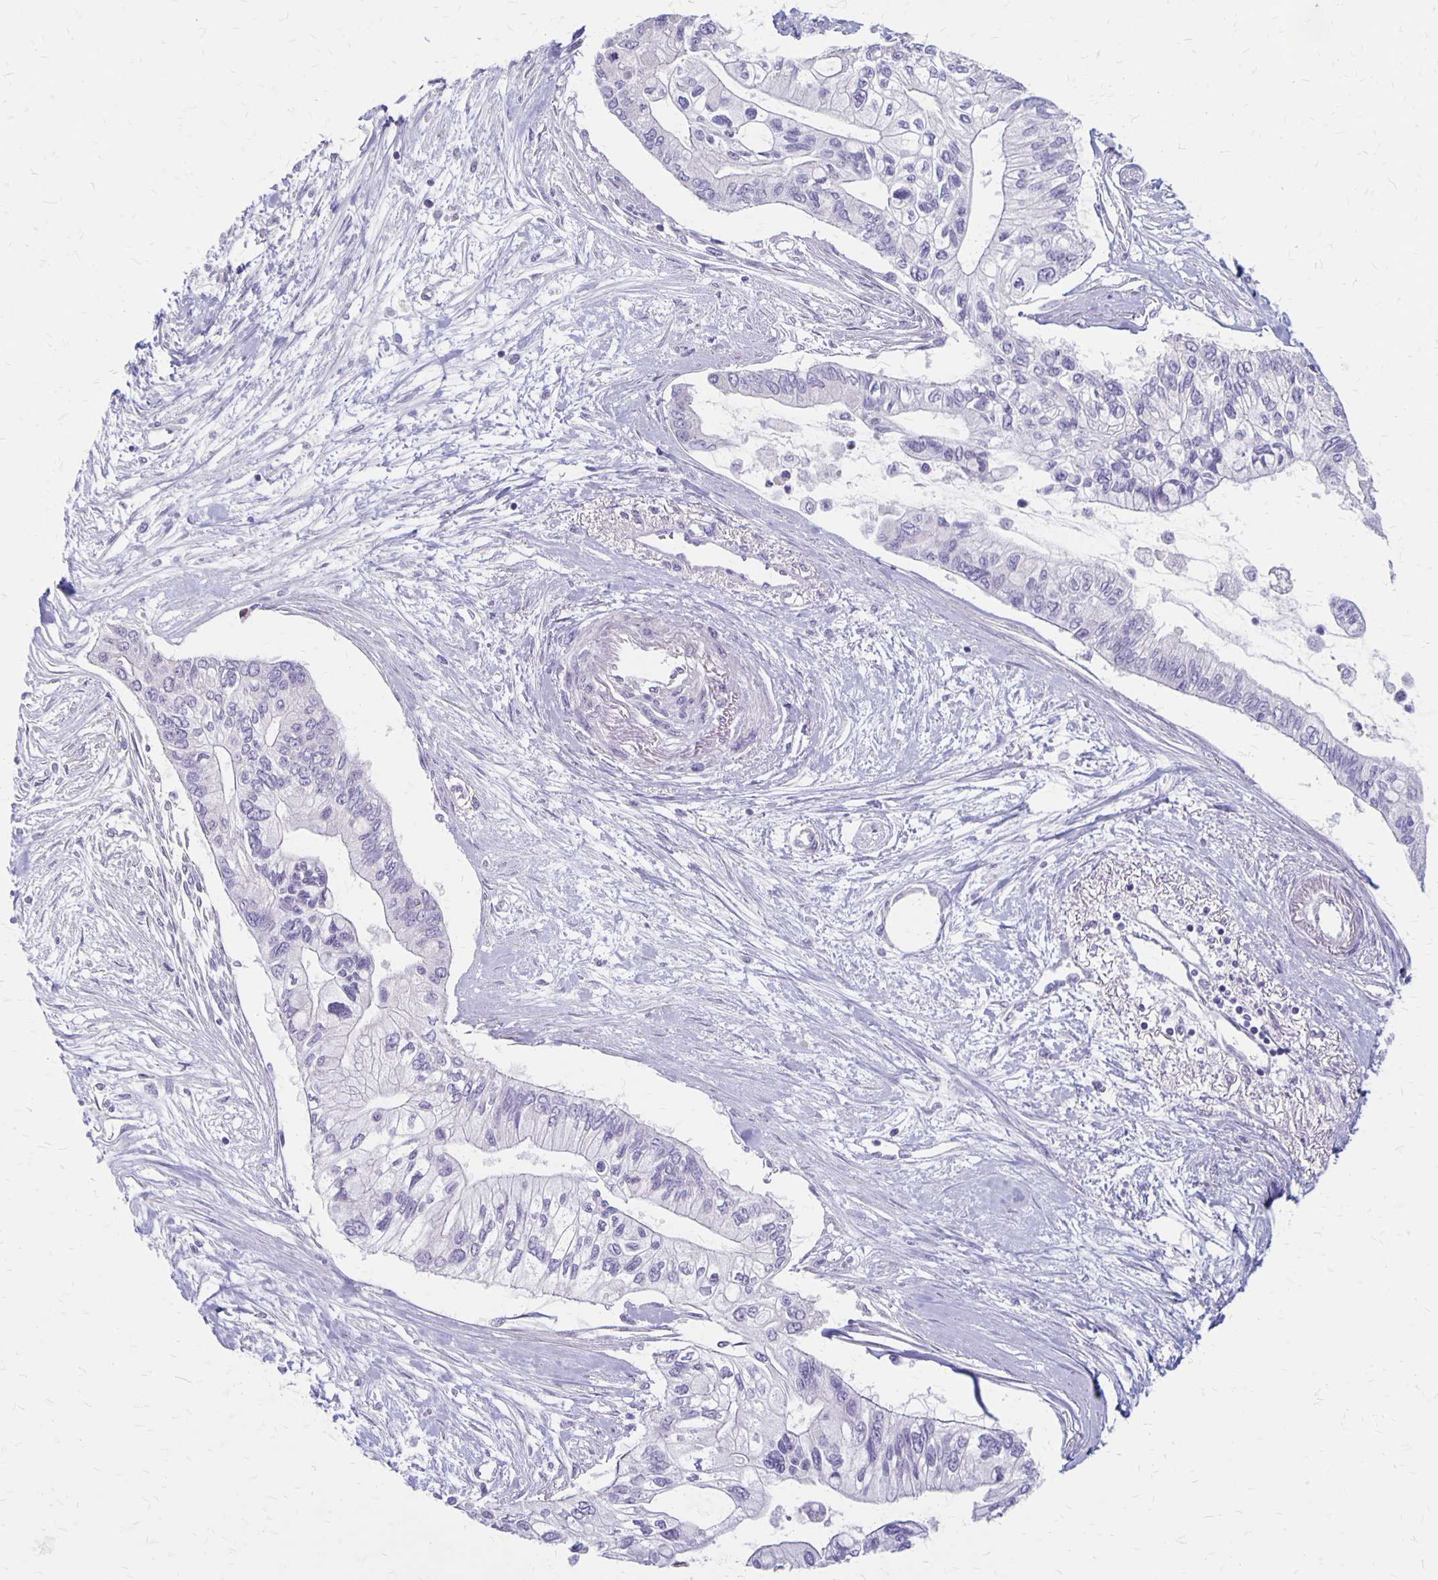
{"staining": {"intensity": "negative", "quantity": "none", "location": "none"}, "tissue": "pancreatic cancer", "cell_type": "Tumor cells", "image_type": "cancer", "snomed": [{"axis": "morphology", "description": "Adenocarcinoma, NOS"}, {"axis": "topography", "description": "Pancreas"}], "caption": "Tumor cells show no significant protein expression in pancreatic cancer.", "gene": "HOMER1", "patient": {"sex": "female", "age": 77}}